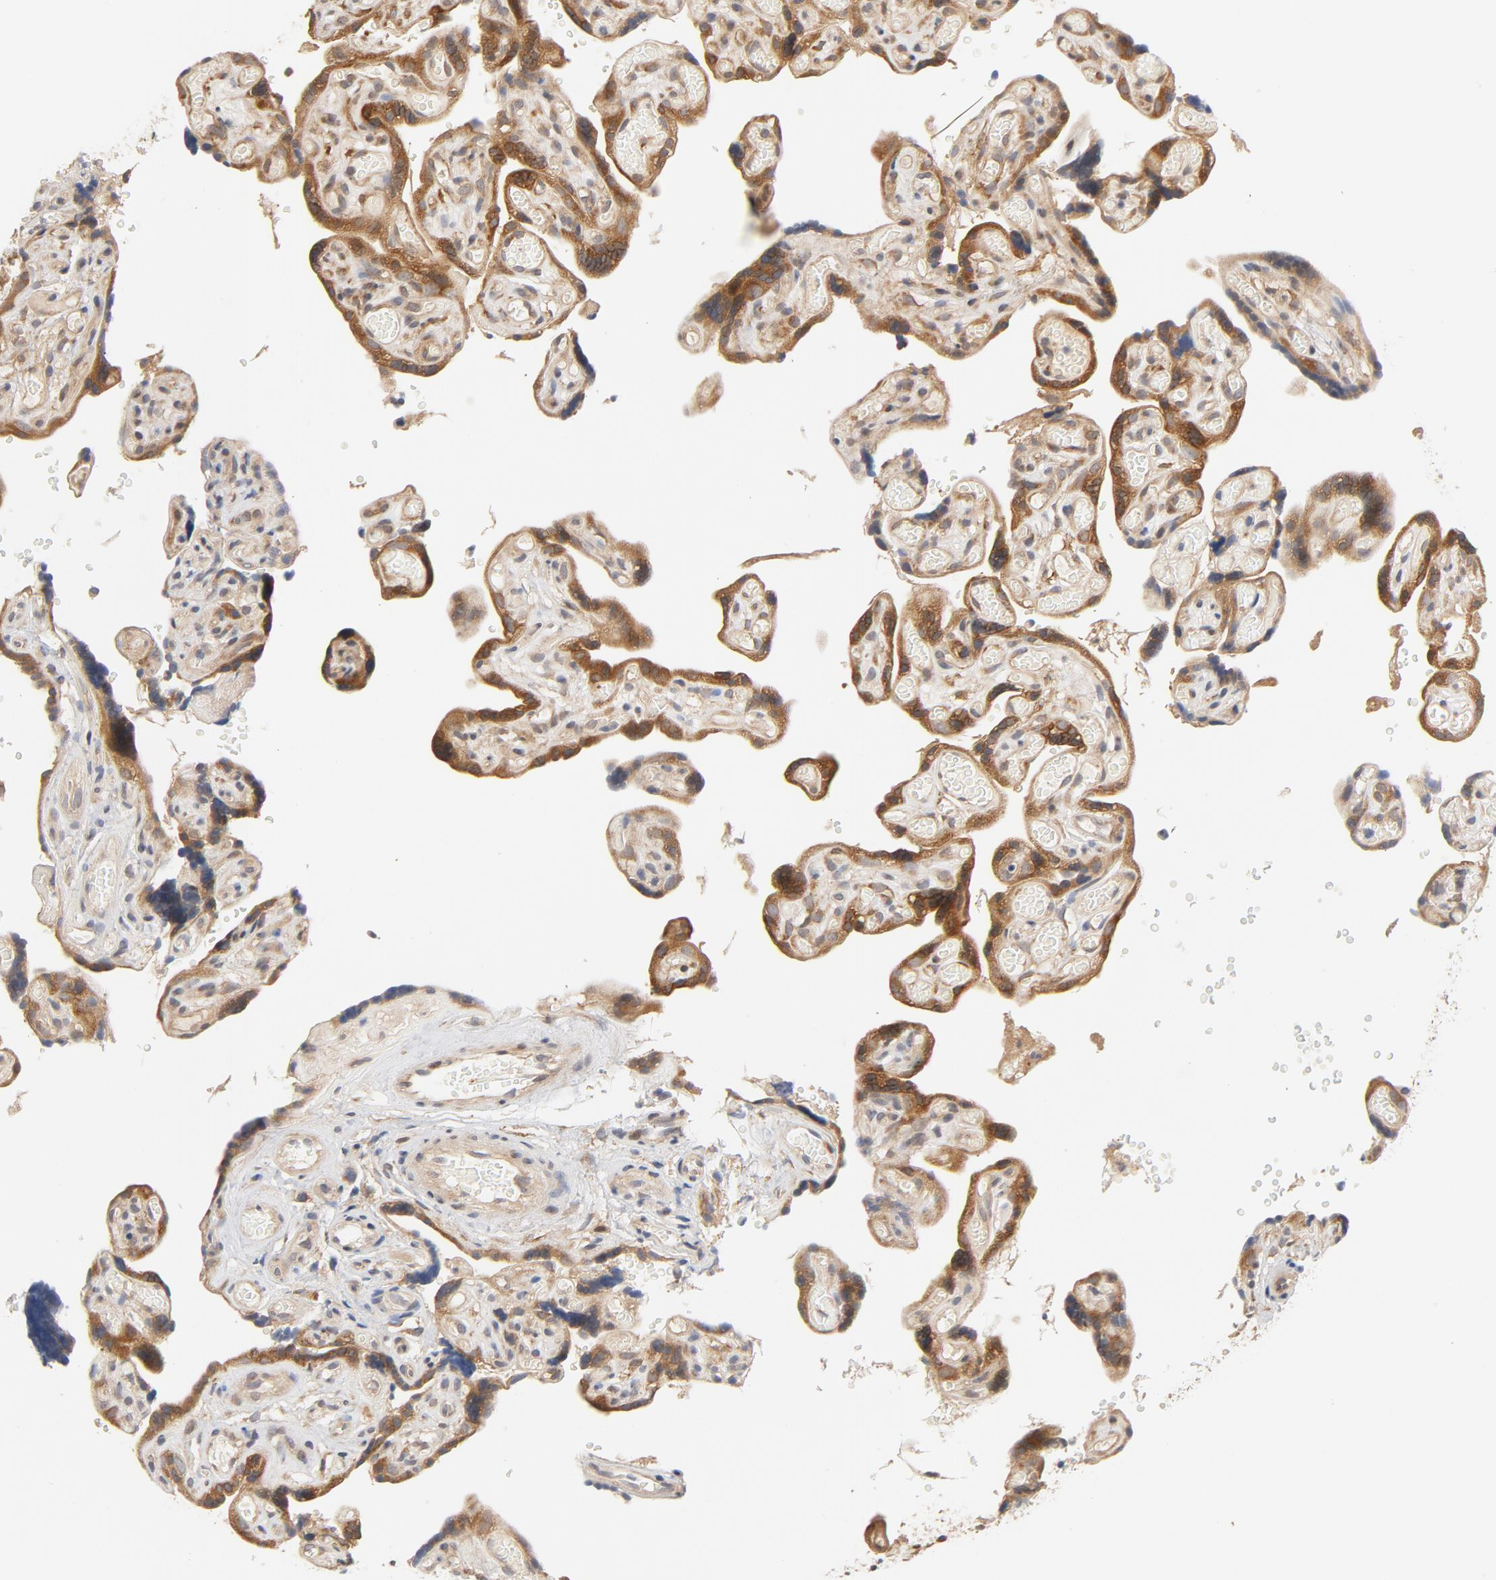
{"staining": {"intensity": "moderate", "quantity": ">75%", "location": "cytoplasmic/membranous"}, "tissue": "placenta", "cell_type": "Decidual cells", "image_type": "normal", "snomed": [{"axis": "morphology", "description": "Normal tissue, NOS"}, {"axis": "topography", "description": "Placenta"}], "caption": "Brown immunohistochemical staining in unremarkable human placenta demonstrates moderate cytoplasmic/membranous expression in about >75% of decidual cells. (Brightfield microscopy of DAB IHC at high magnification).", "gene": "EIF4E", "patient": {"sex": "female", "age": 30}}